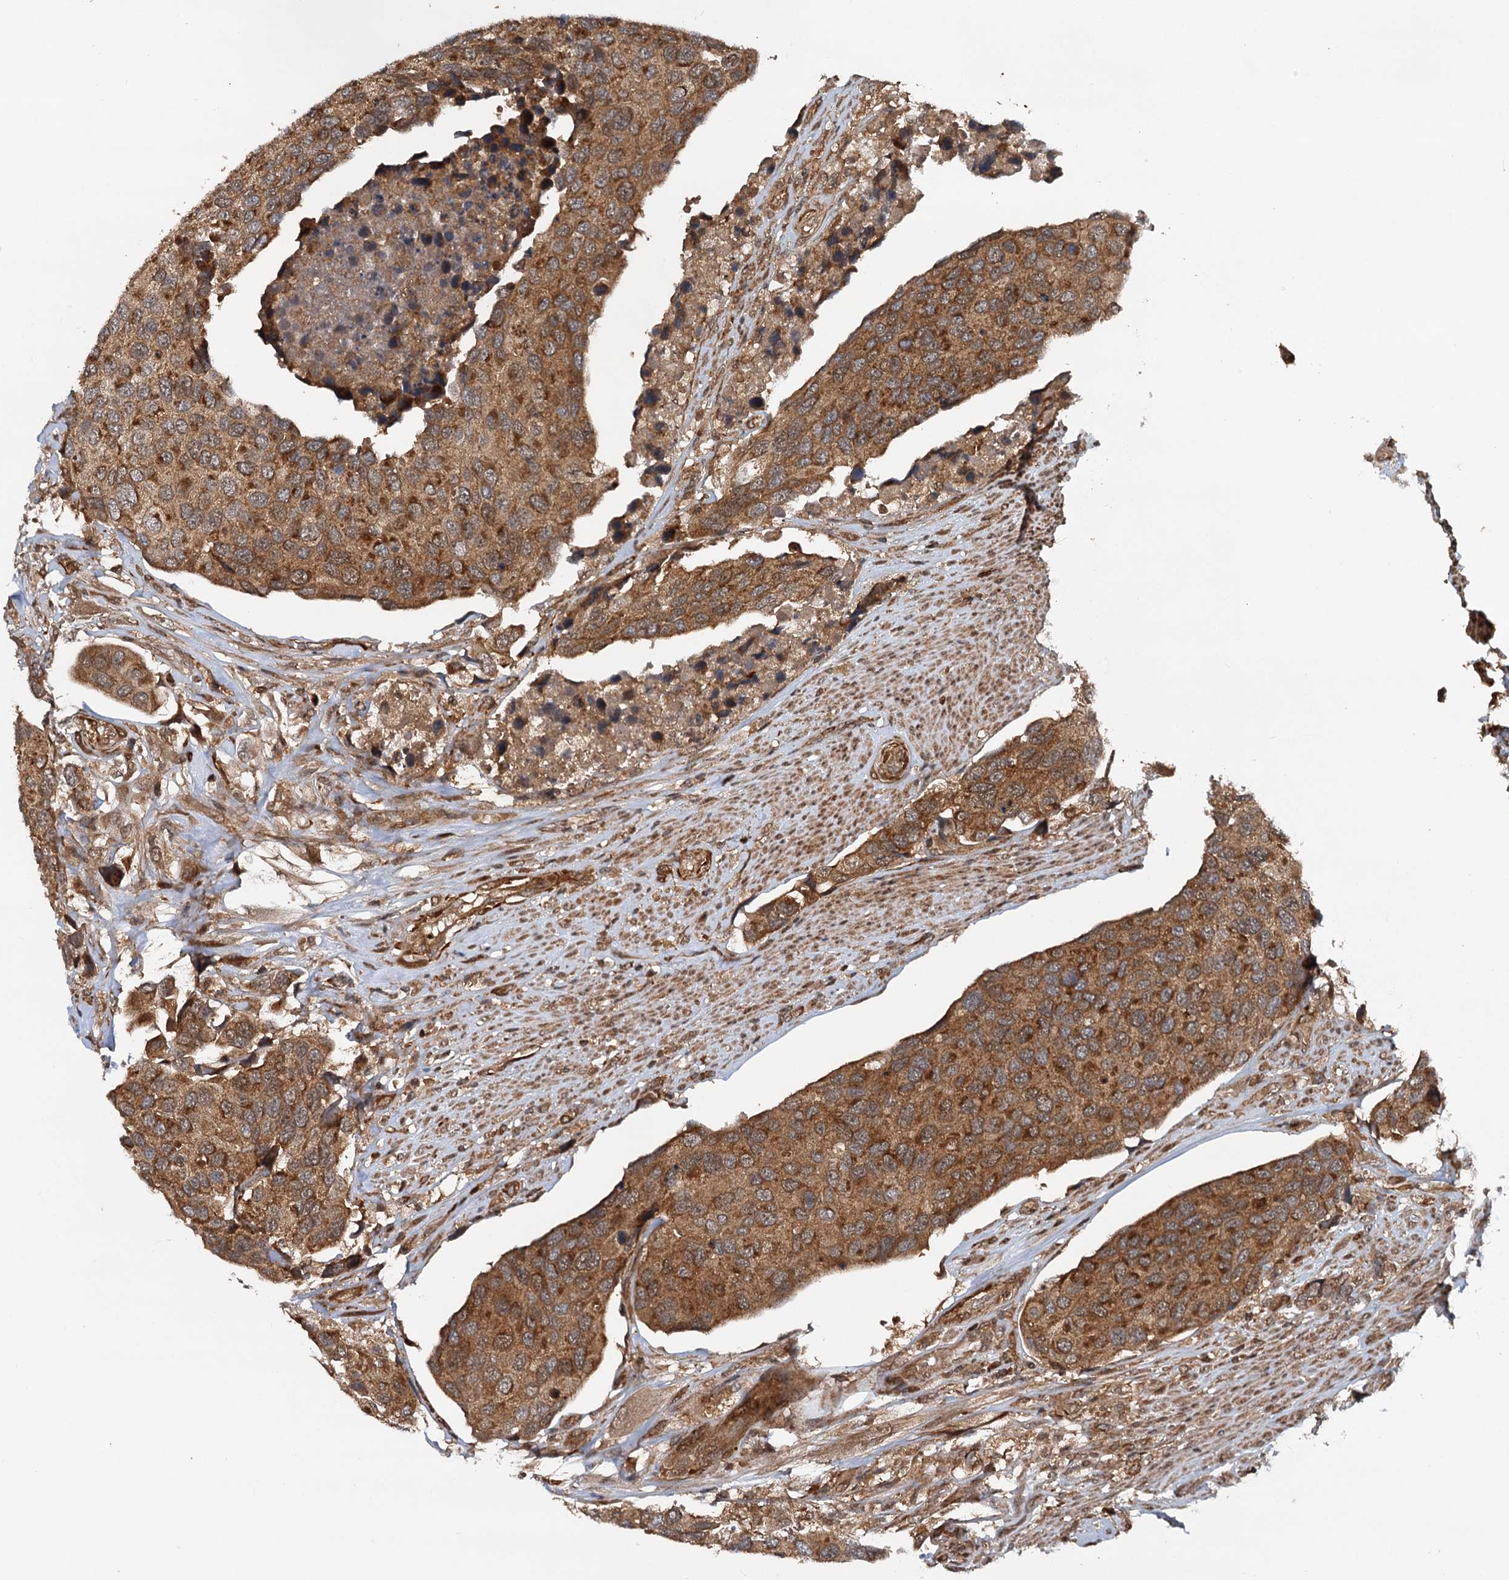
{"staining": {"intensity": "moderate", "quantity": ">75%", "location": "cytoplasmic/membranous"}, "tissue": "urothelial cancer", "cell_type": "Tumor cells", "image_type": "cancer", "snomed": [{"axis": "morphology", "description": "Urothelial carcinoma, High grade"}, {"axis": "topography", "description": "Urinary bladder"}], "caption": "Brown immunohistochemical staining in human urothelial carcinoma (high-grade) demonstrates moderate cytoplasmic/membranous expression in about >75% of tumor cells.", "gene": "STUB1", "patient": {"sex": "male", "age": 74}}